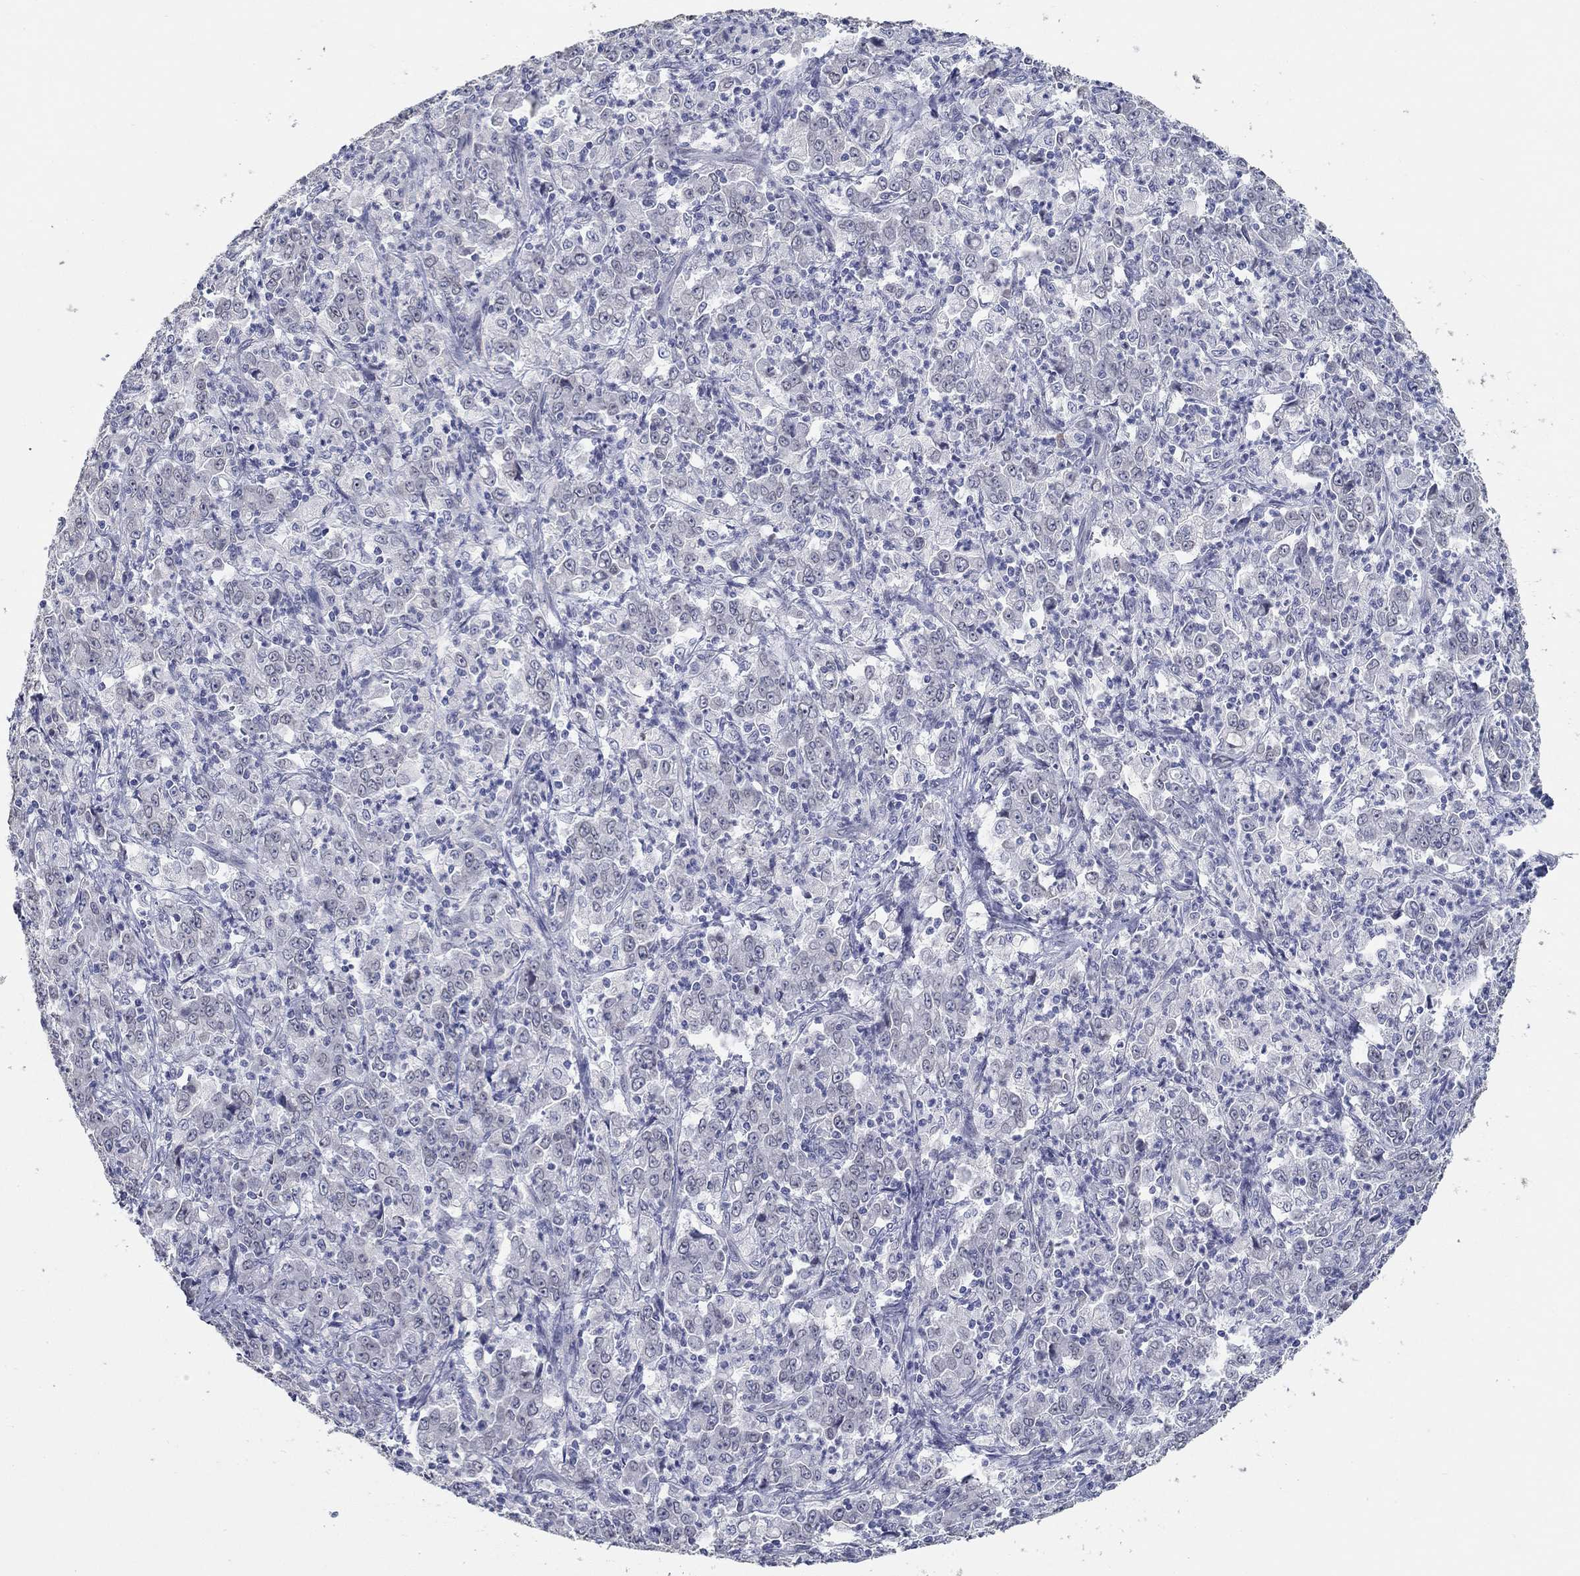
{"staining": {"intensity": "negative", "quantity": "none", "location": "none"}, "tissue": "stomach cancer", "cell_type": "Tumor cells", "image_type": "cancer", "snomed": [{"axis": "morphology", "description": "Adenocarcinoma, NOS"}, {"axis": "topography", "description": "Stomach, lower"}], "caption": "There is no significant positivity in tumor cells of adenocarcinoma (stomach). Nuclei are stained in blue.", "gene": "NUP155", "patient": {"sex": "female", "age": 71}}